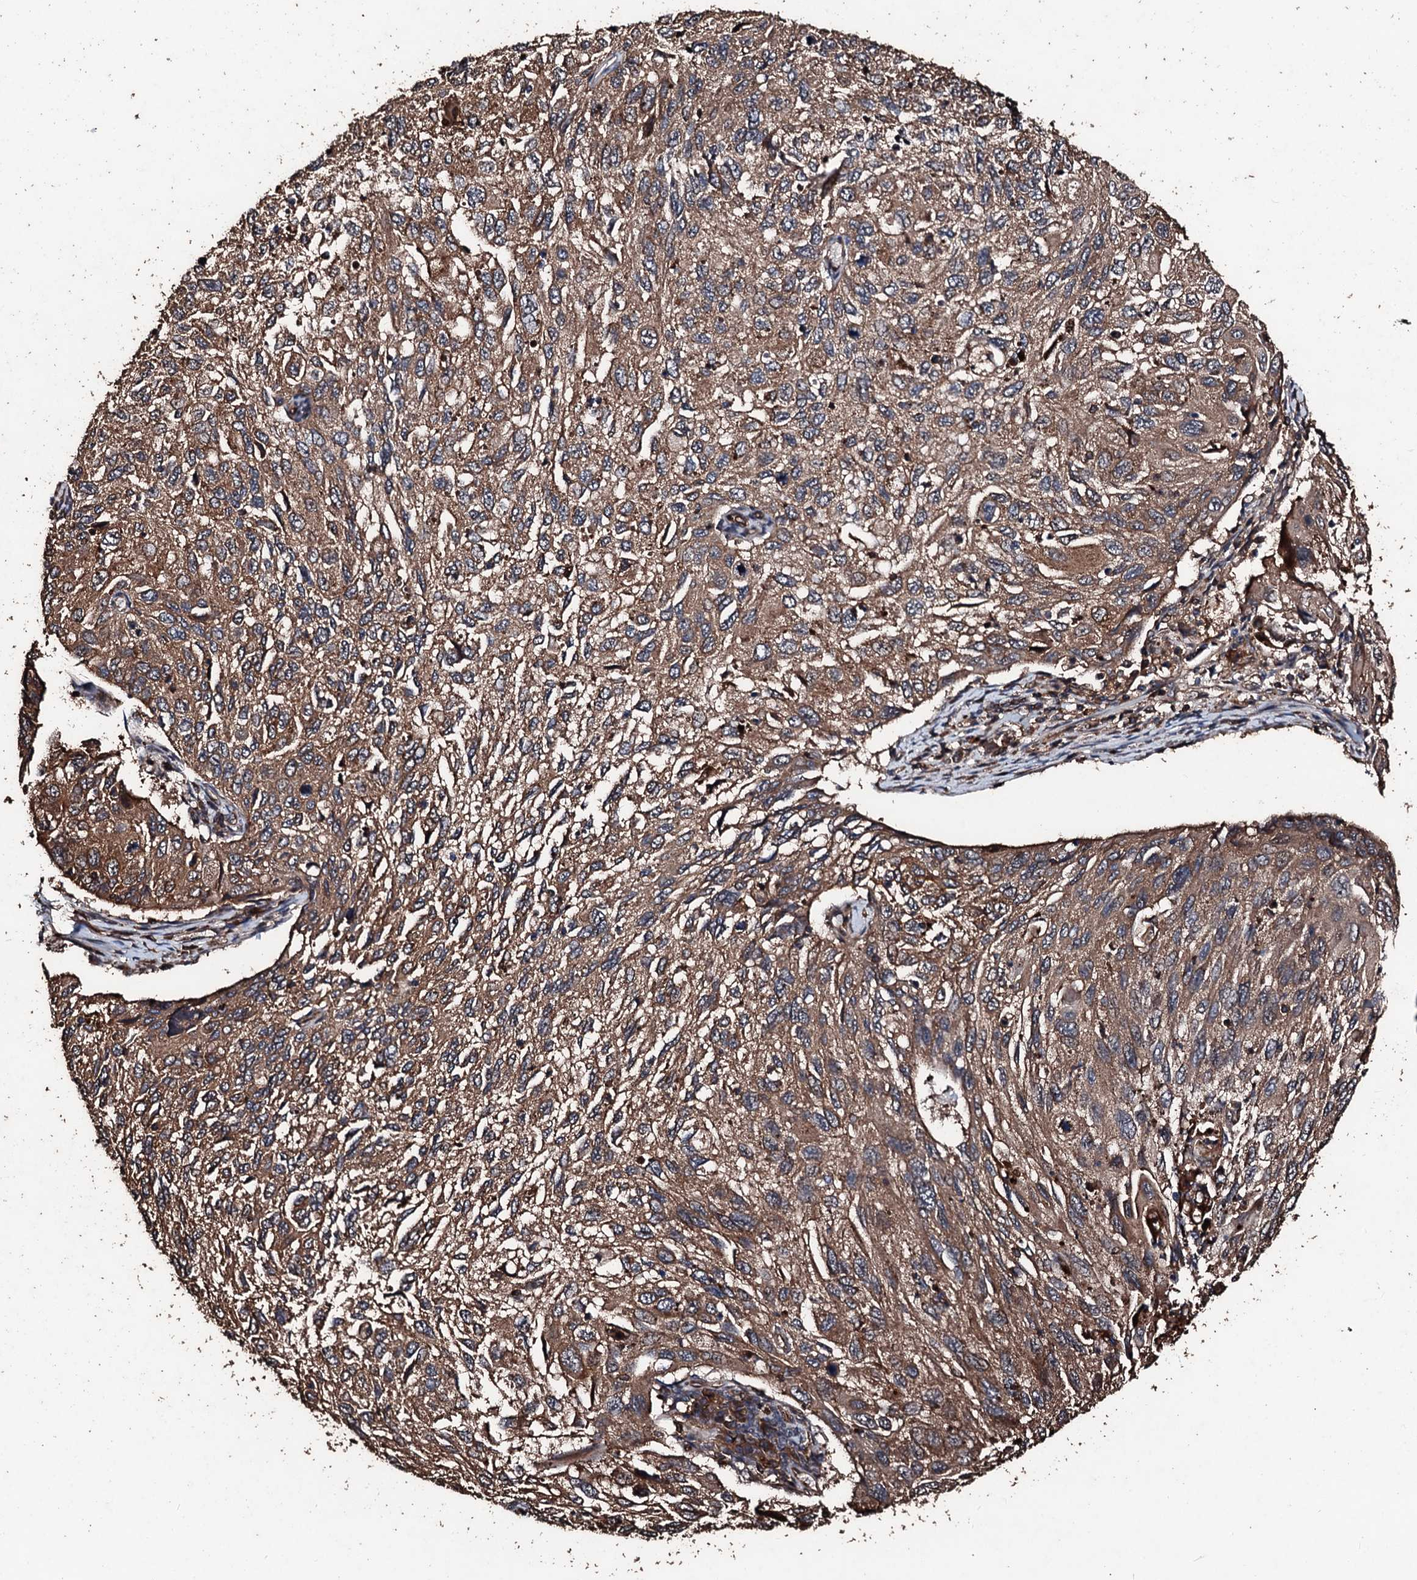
{"staining": {"intensity": "moderate", "quantity": ">75%", "location": "cytoplasmic/membranous"}, "tissue": "cervical cancer", "cell_type": "Tumor cells", "image_type": "cancer", "snomed": [{"axis": "morphology", "description": "Squamous cell carcinoma, NOS"}, {"axis": "topography", "description": "Cervix"}], "caption": "This histopathology image reveals IHC staining of squamous cell carcinoma (cervical), with medium moderate cytoplasmic/membranous positivity in about >75% of tumor cells.", "gene": "KIF18A", "patient": {"sex": "female", "age": 70}}